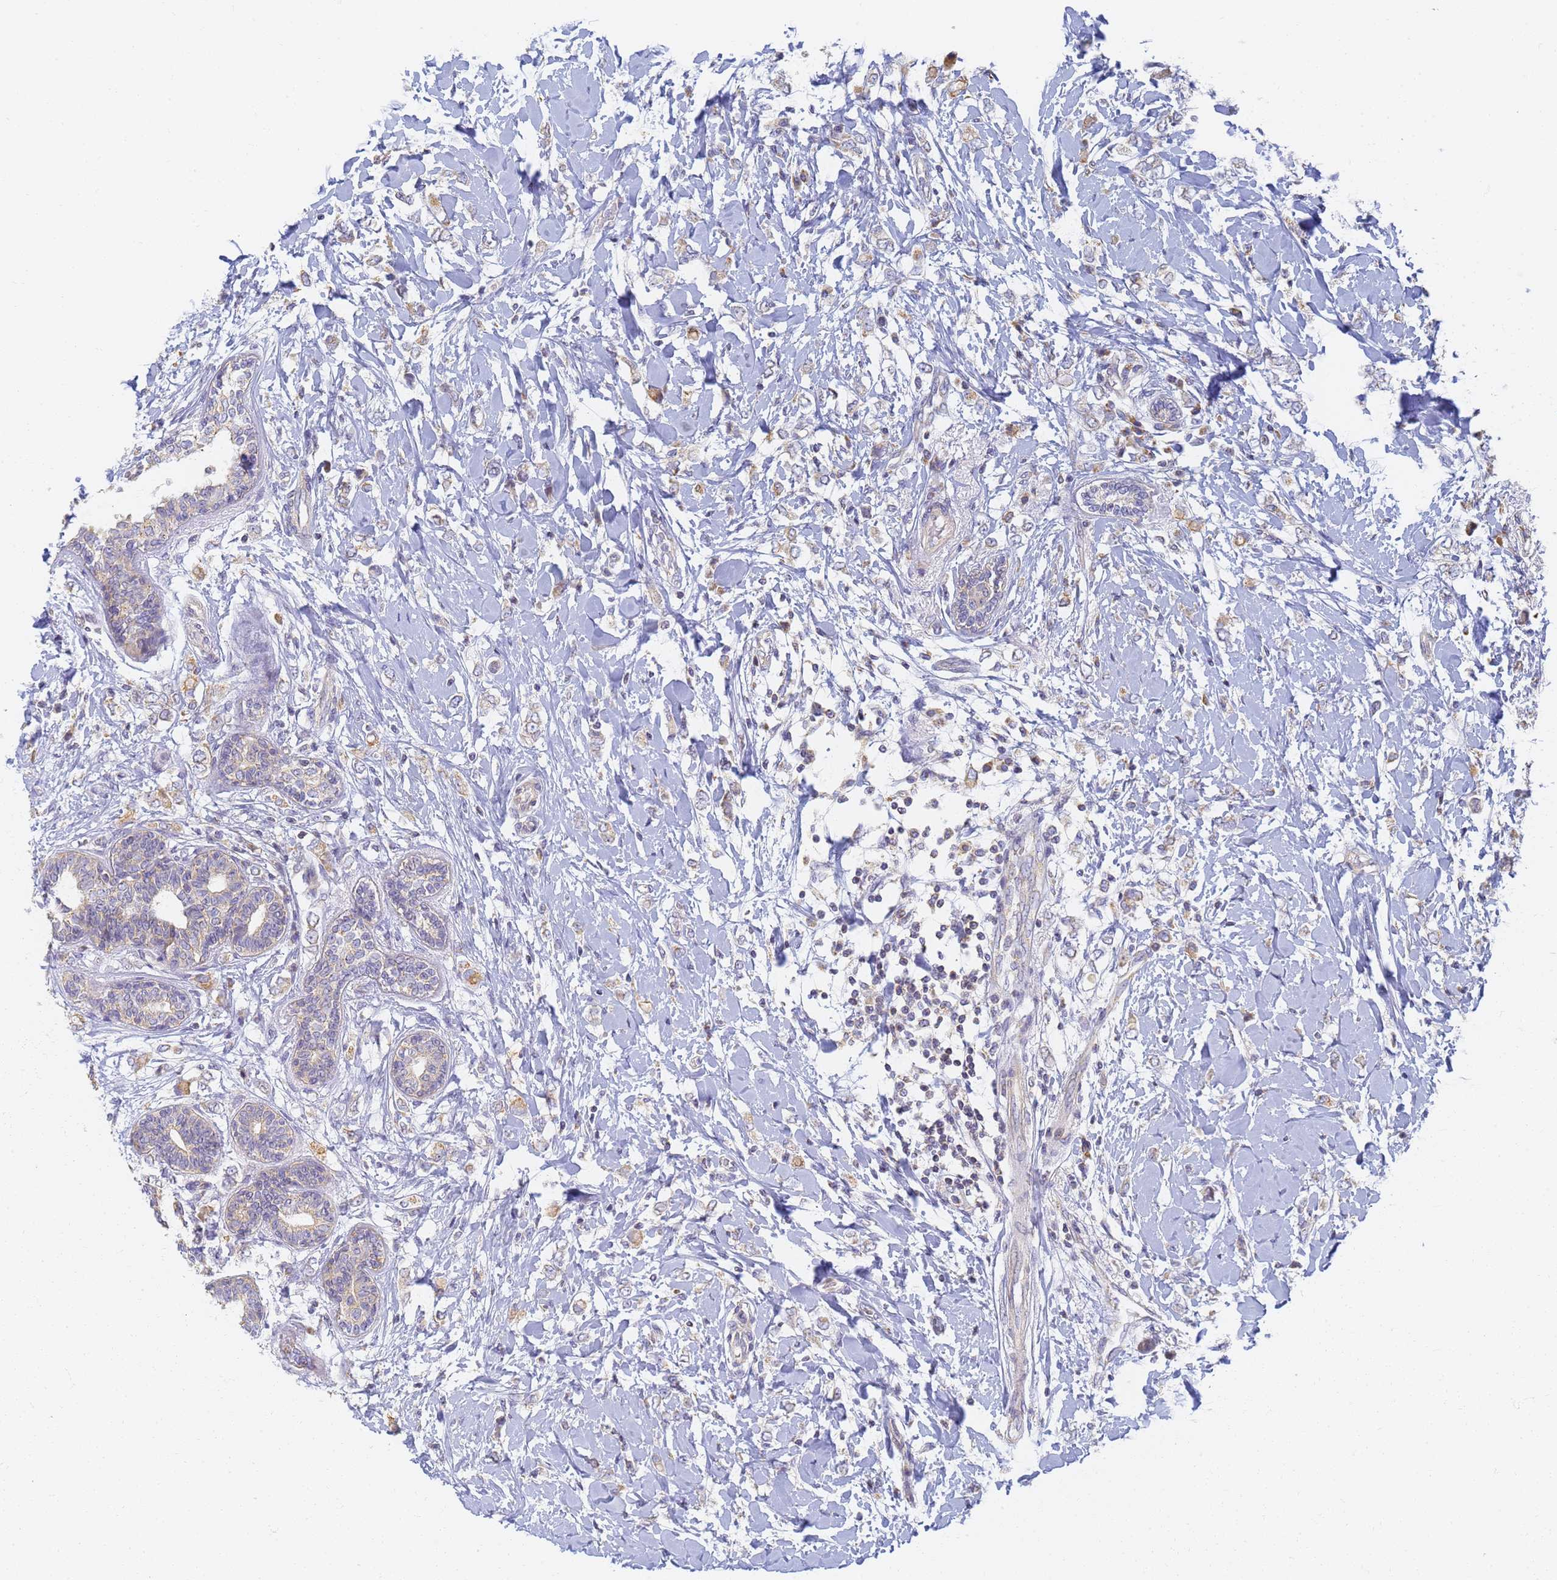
{"staining": {"intensity": "moderate", "quantity": "25%-75%", "location": "cytoplasmic/membranous"}, "tissue": "breast cancer", "cell_type": "Tumor cells", "image_type": "cancer", "snomed": [{"axis": "morphology", "description": "Normal tissue, NOS"}, {"axis": "morphology", "description": "Lobular carcinoma"}, {"axis": "topography", "description": "Breast"}], "caption": "Human breast cancer stained for a protein (brown) exhibits moderate cytoplasmic/membranous positive positivity in about 25%-75% of tumor cells.", "gene": "UTP23", "patient": {"sex": "female", "age": 47}}